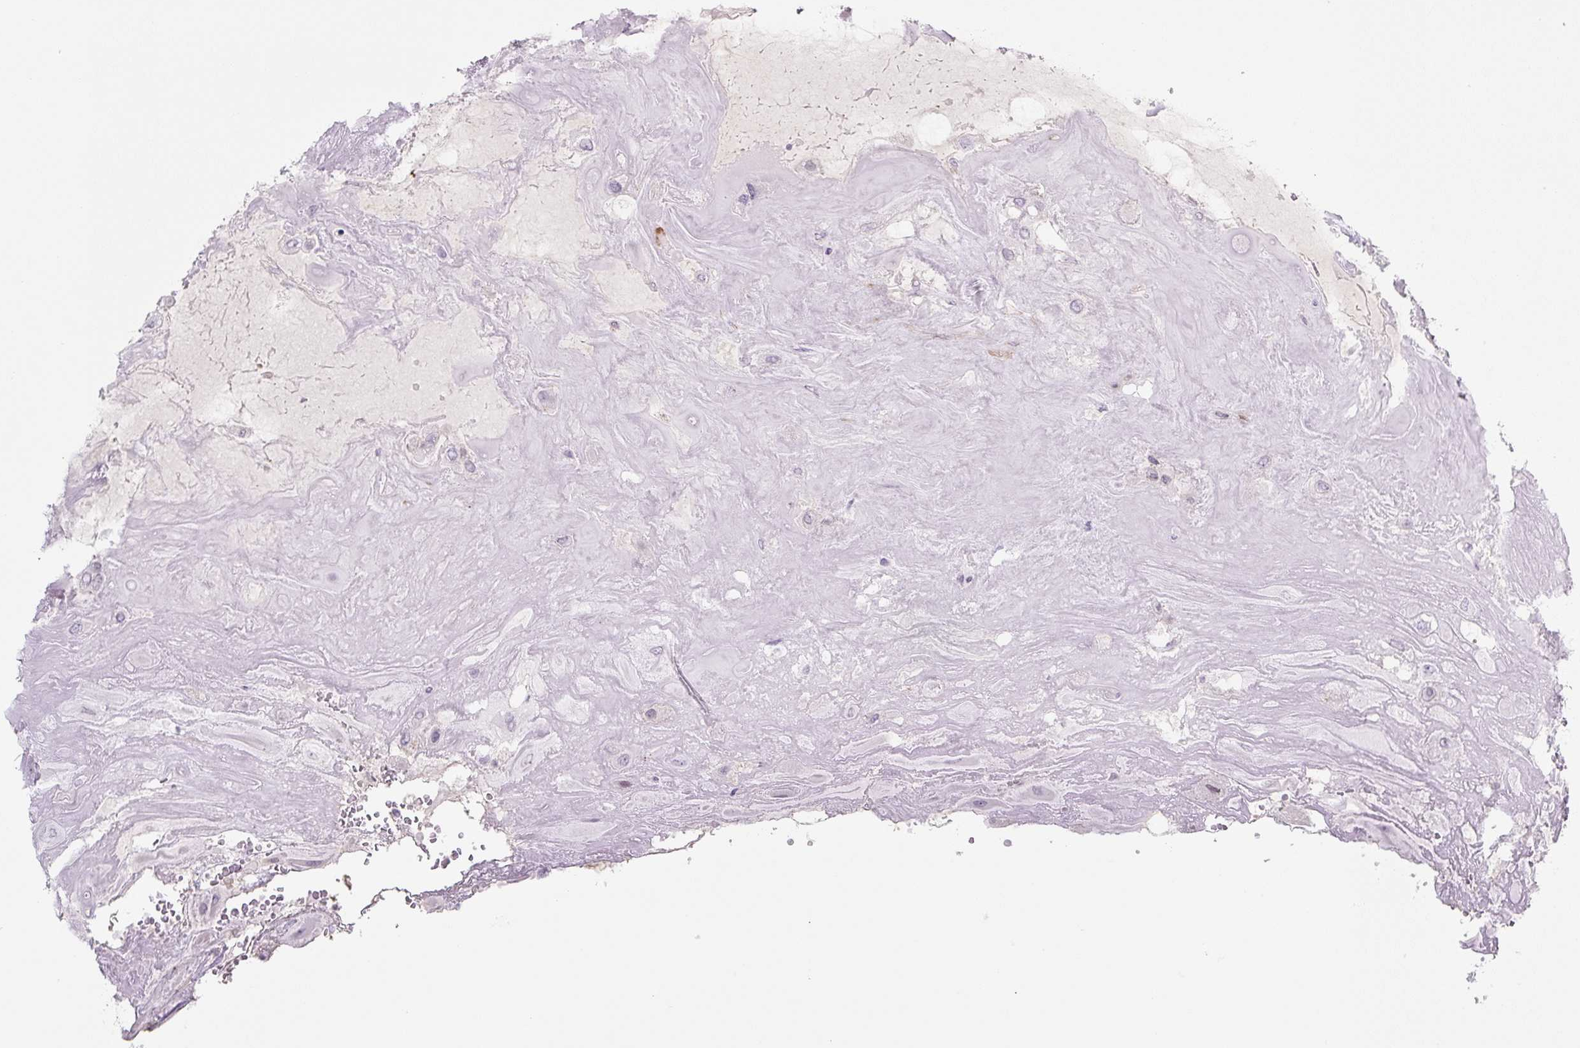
{"staining": {"intensity": "negative", "quantity": "none", "location": "none"}, "tissue": "placenta", "cell_type": "Decidual cells", "image_type": "normal", "snomed": [{"axis": "morphology", "description": "Normal tissue, NOS"}, {"axis": "topography", "description": "Placenta"}], "caption": "A micrograph of placenta stained for a protein demonstrates no brown staining in decidual cells.", "gene": "PRM1", "patient": {"sex": "female", "age": 32}}